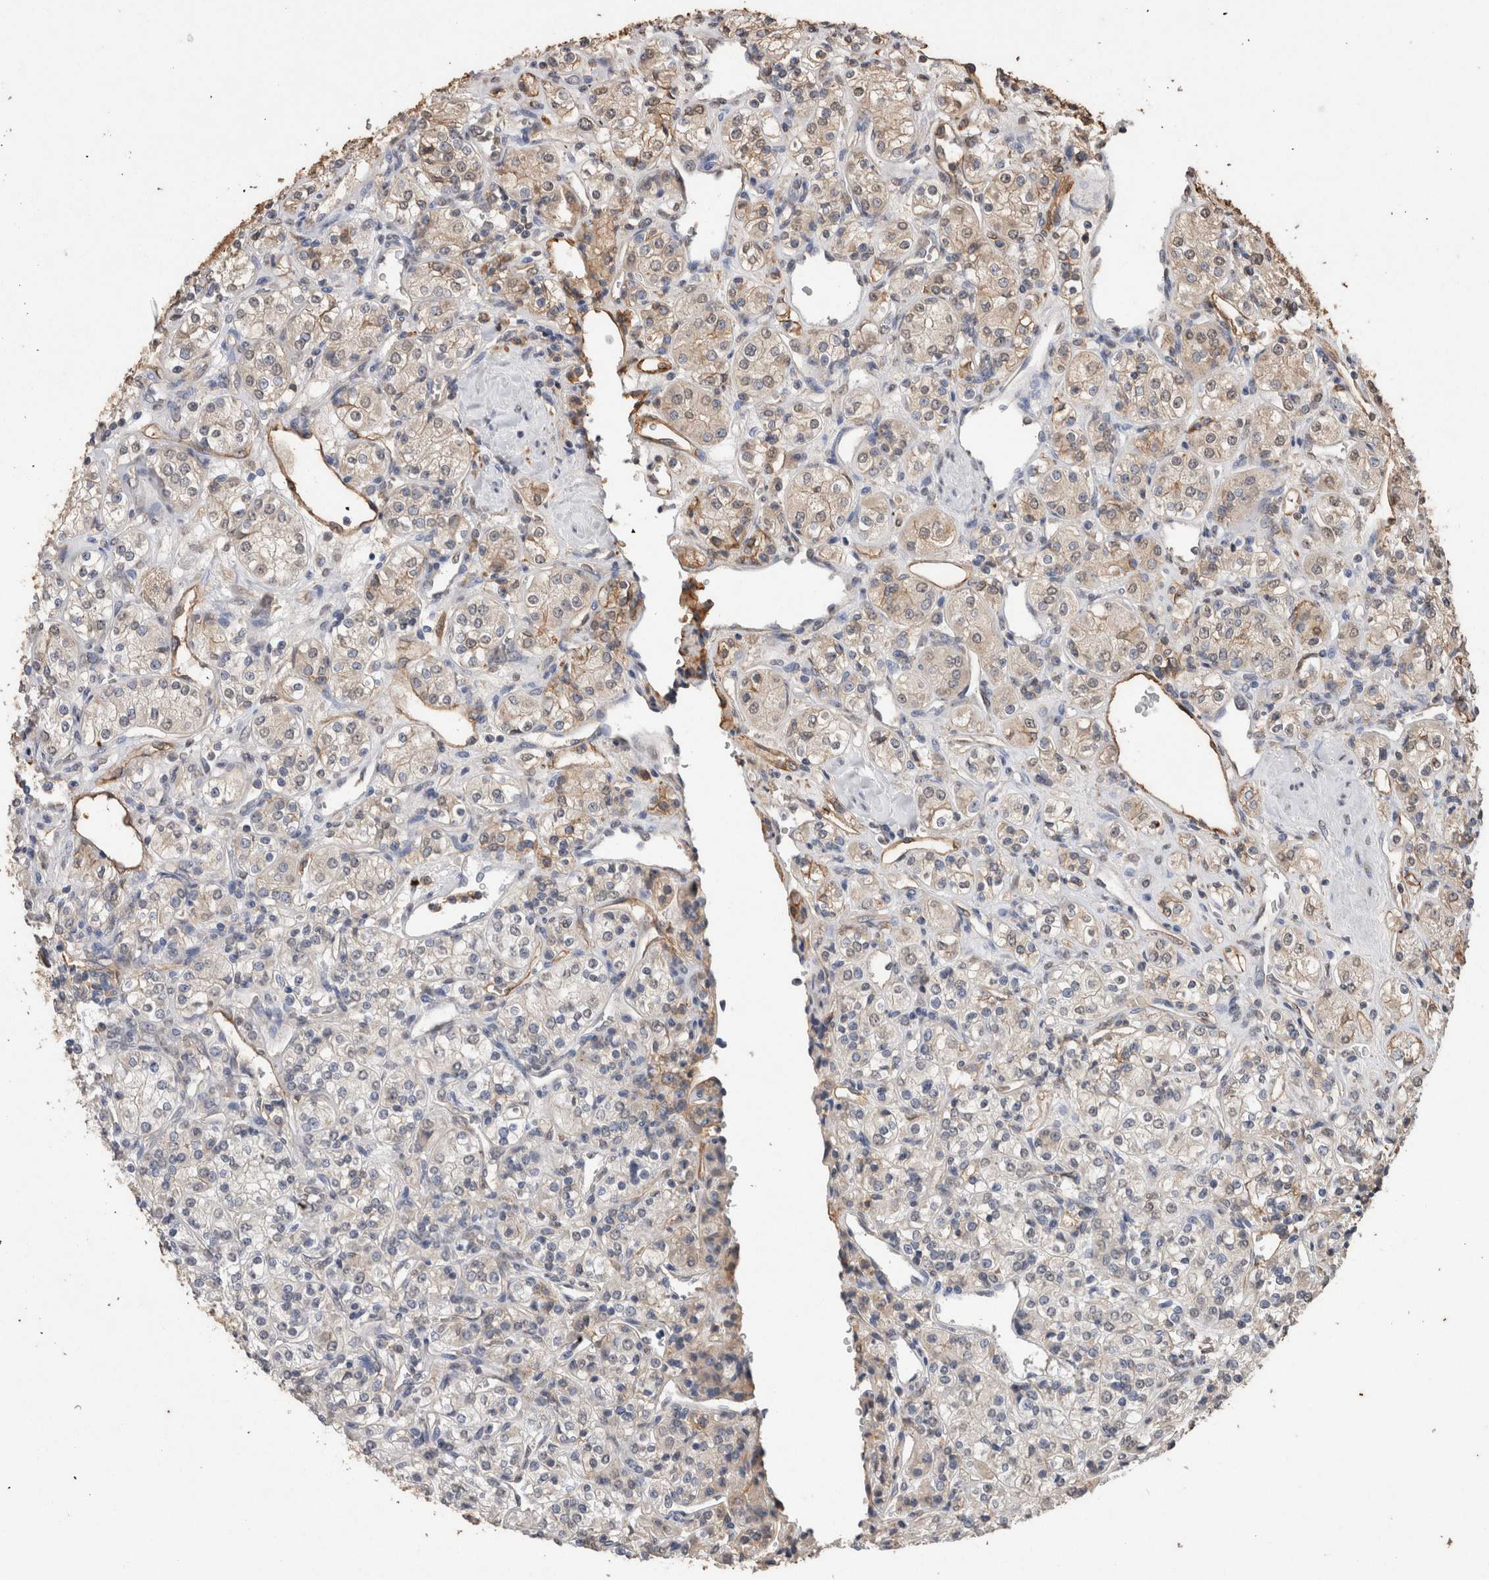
{"staining": {"intensity": "weak", "quantity": "25%-75%", "location": "cytoplasmic/membranous"}, "tissue": "renal cancer", "cell_type": "Tumor cells", "image_type": "cancer", "snomed": [{"axis": "morphology", "description": "Adenocarcinoma, NOS"}, {"axis": "topography", "description": "Kidney"}], "caption": "Immunohistochemistry (DAB (3,3'-diaminobenzidine)) staining of adenocarcinoma (renal) displays weak cytoplasmic/membranous protein staining in approximately 25%-75% of tumor cells.", "gene": "S100A10", "patient": {"sex": "male", "age": 77}}